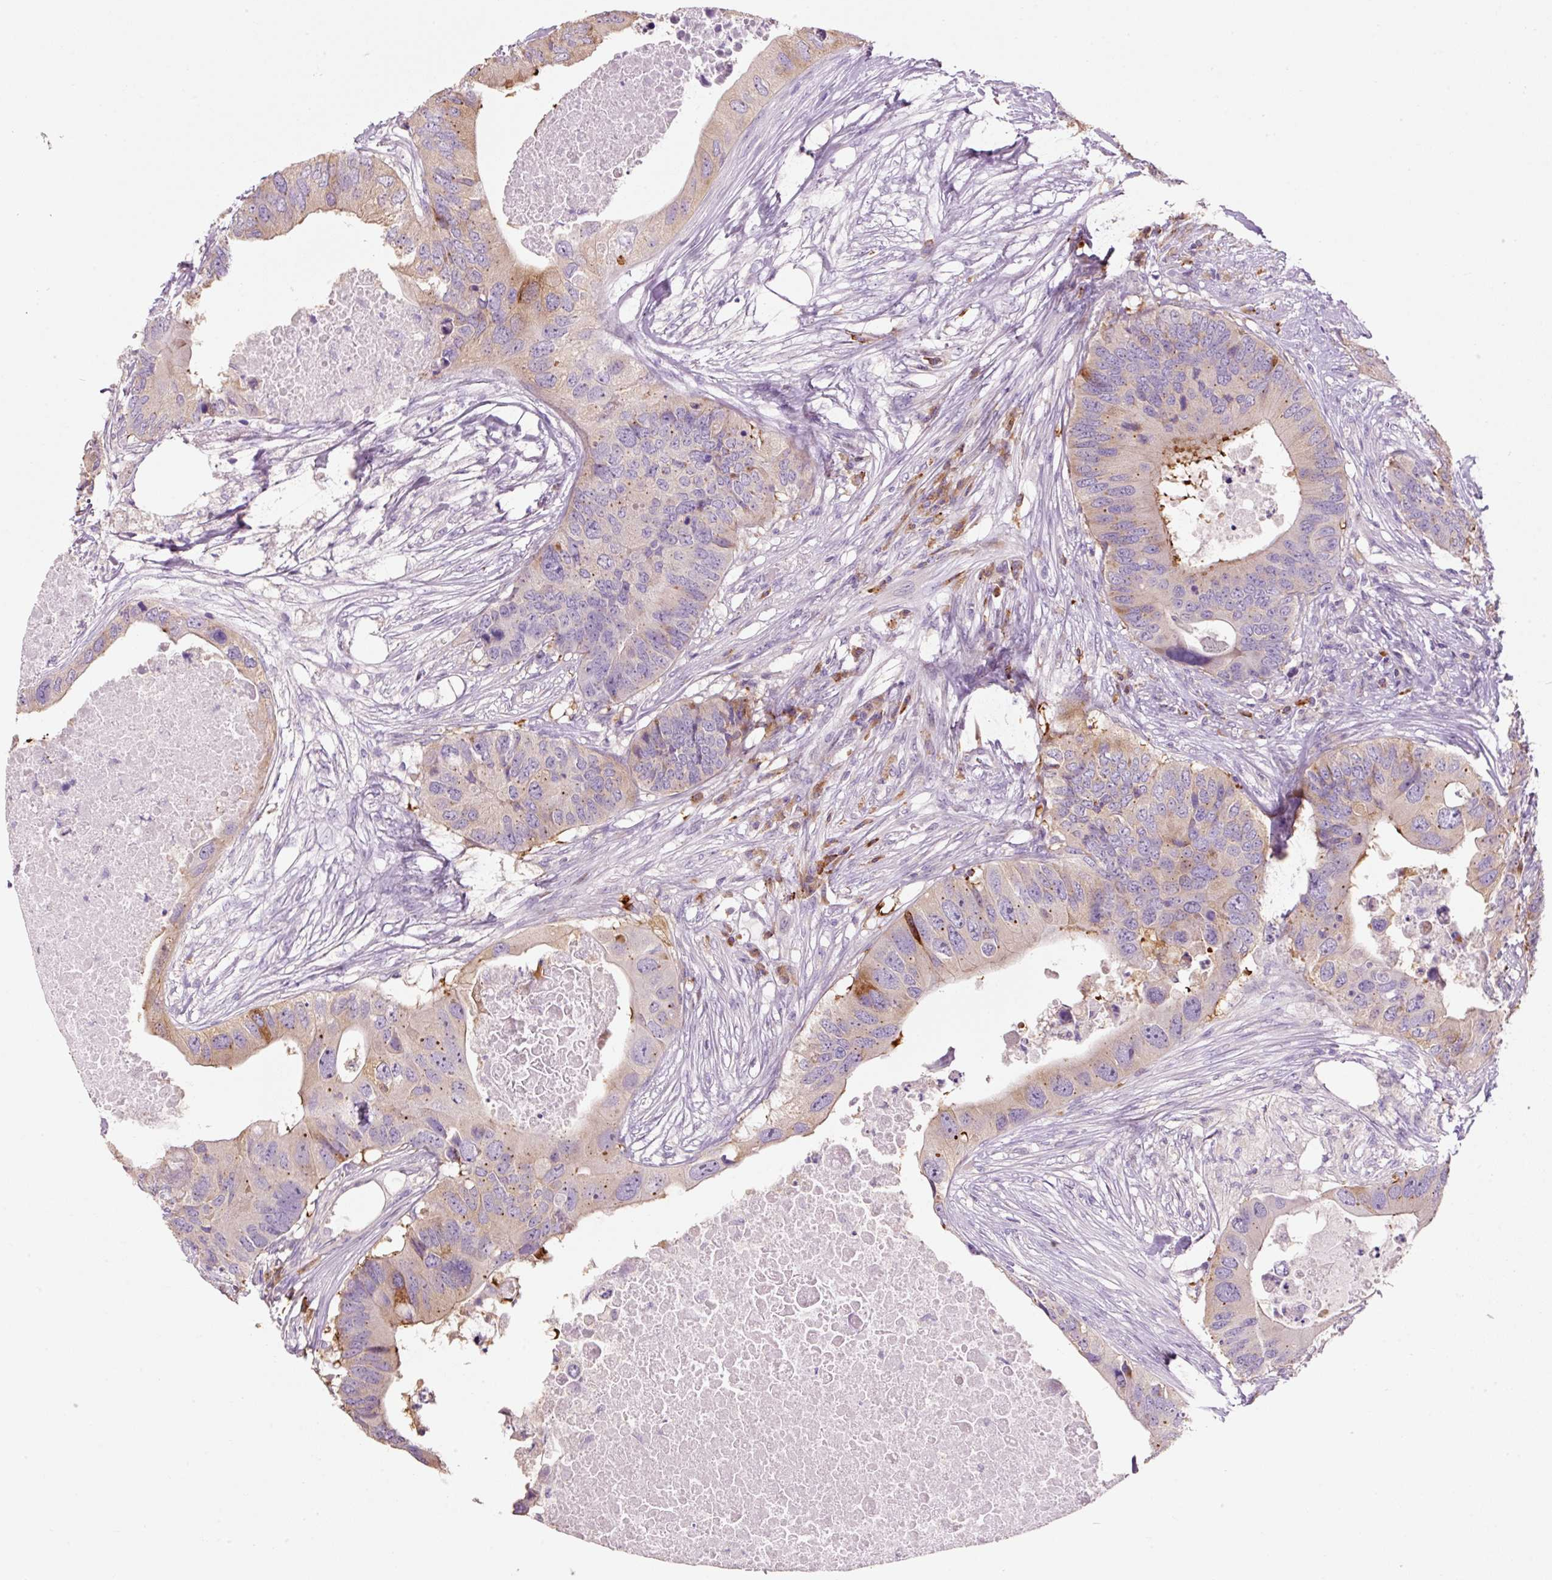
{"staining": {"intensity": "moderate", "quantity": "25%-75%", "location": "cytoplasmic/membranous"}, "tissue": "colorectal cancer", "cell_type": "Tumor cells", "image_type": "cancer", "snomed": [{"axis": "morphology", "description": "Adenocarcinoma, NOS"}, {"axis": "topography", "description": "Colon"}], "caption": "Adenocarcinoma (colorectal) was stained to show a protein in brown. There is medium levels of moderate cytoplasmic/membranous expression in about 25%-75% of tumor cells.", "gene": "HAX1", "patient": {"sex": "male", "age": 71}}